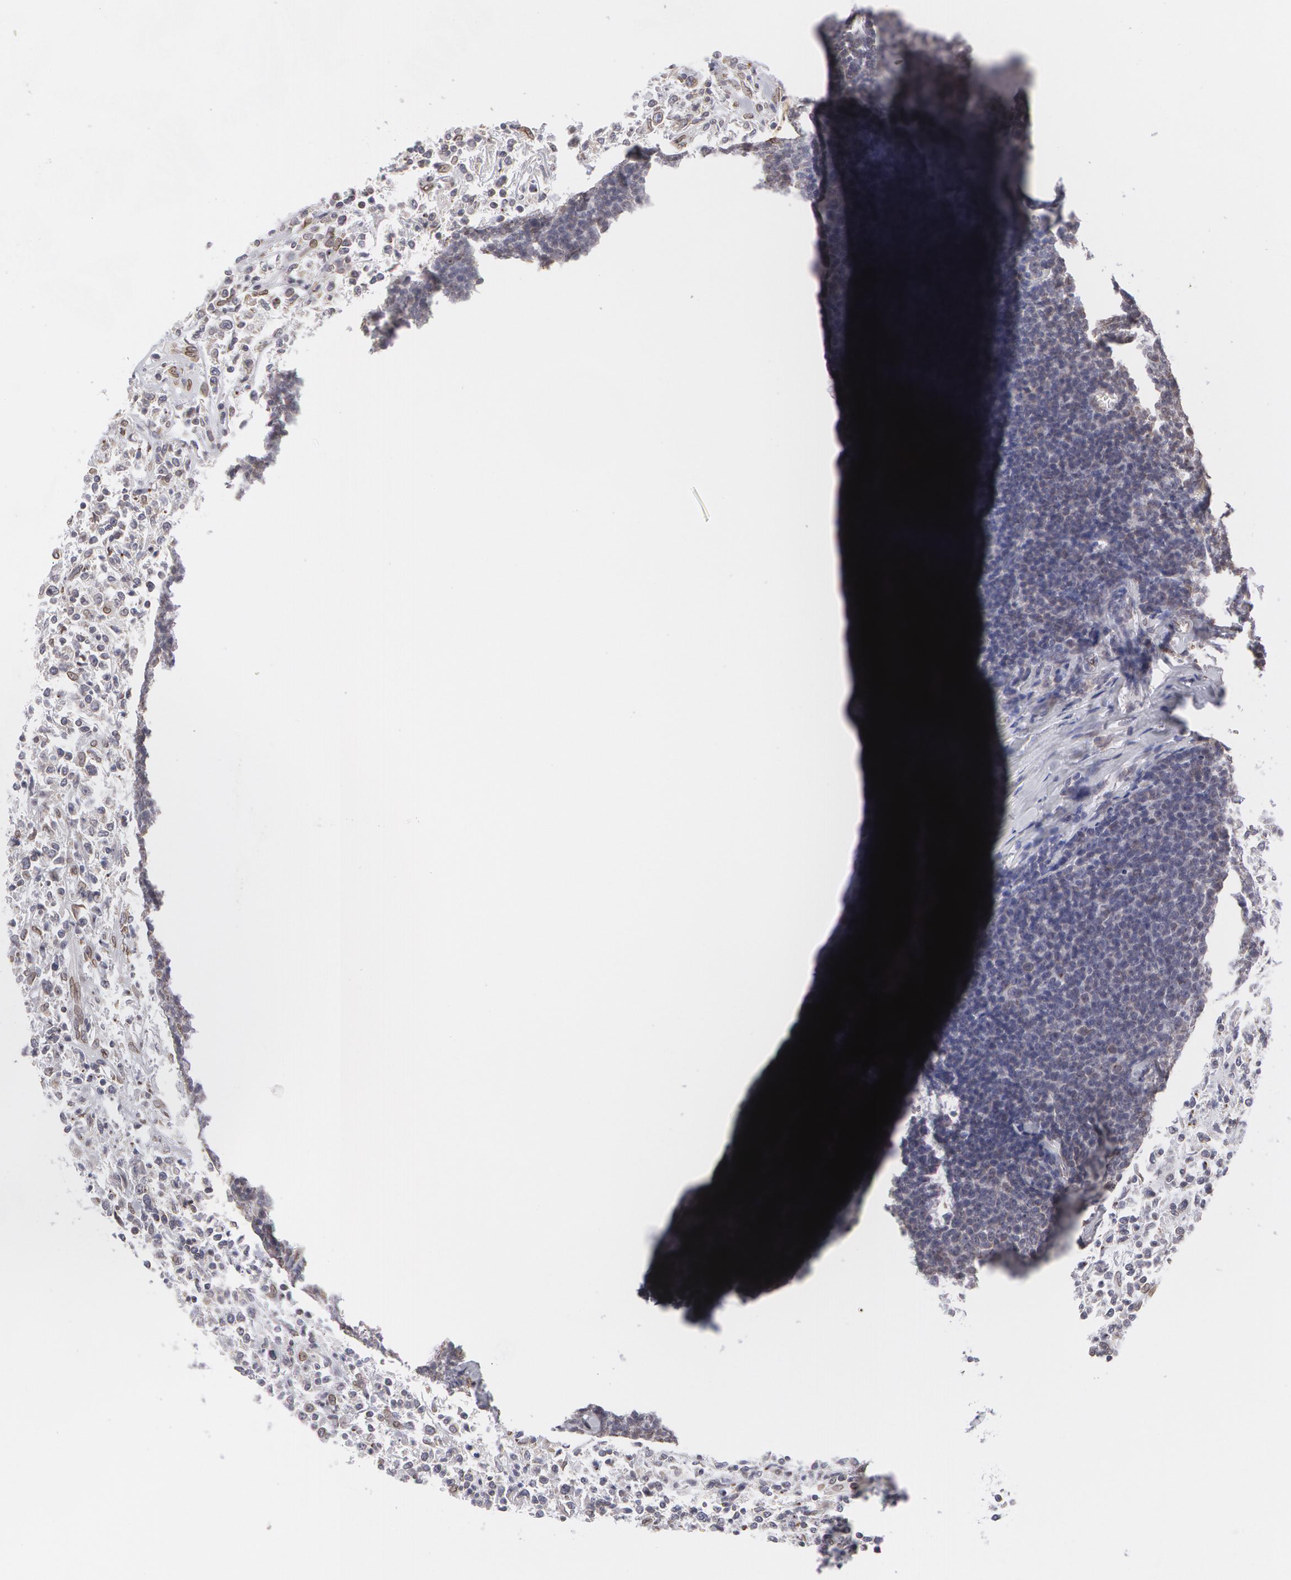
{"staining": {"intensity": "negative", "quantity": "none", "location": "none"}, "tissue": "lymphoma", "cell_type": "Tumor cells", "image_type": "cancer", "snomed": [{"axis": "morphology", "description": "Malignant lymphoma, non-Hodgkin's type, Low grade"}, {"axis": "topography", "description": "Lymph node"}], "caption": "Immunohistochemistry photomicrograph of neoplastic tissue: human lymphoma stained with DAB (3,3'-diaminobenzidine) displays no significant protein positivity in tumor cells.", "gene": "EMD", "patient": {"sex": "male", "age": 74}}